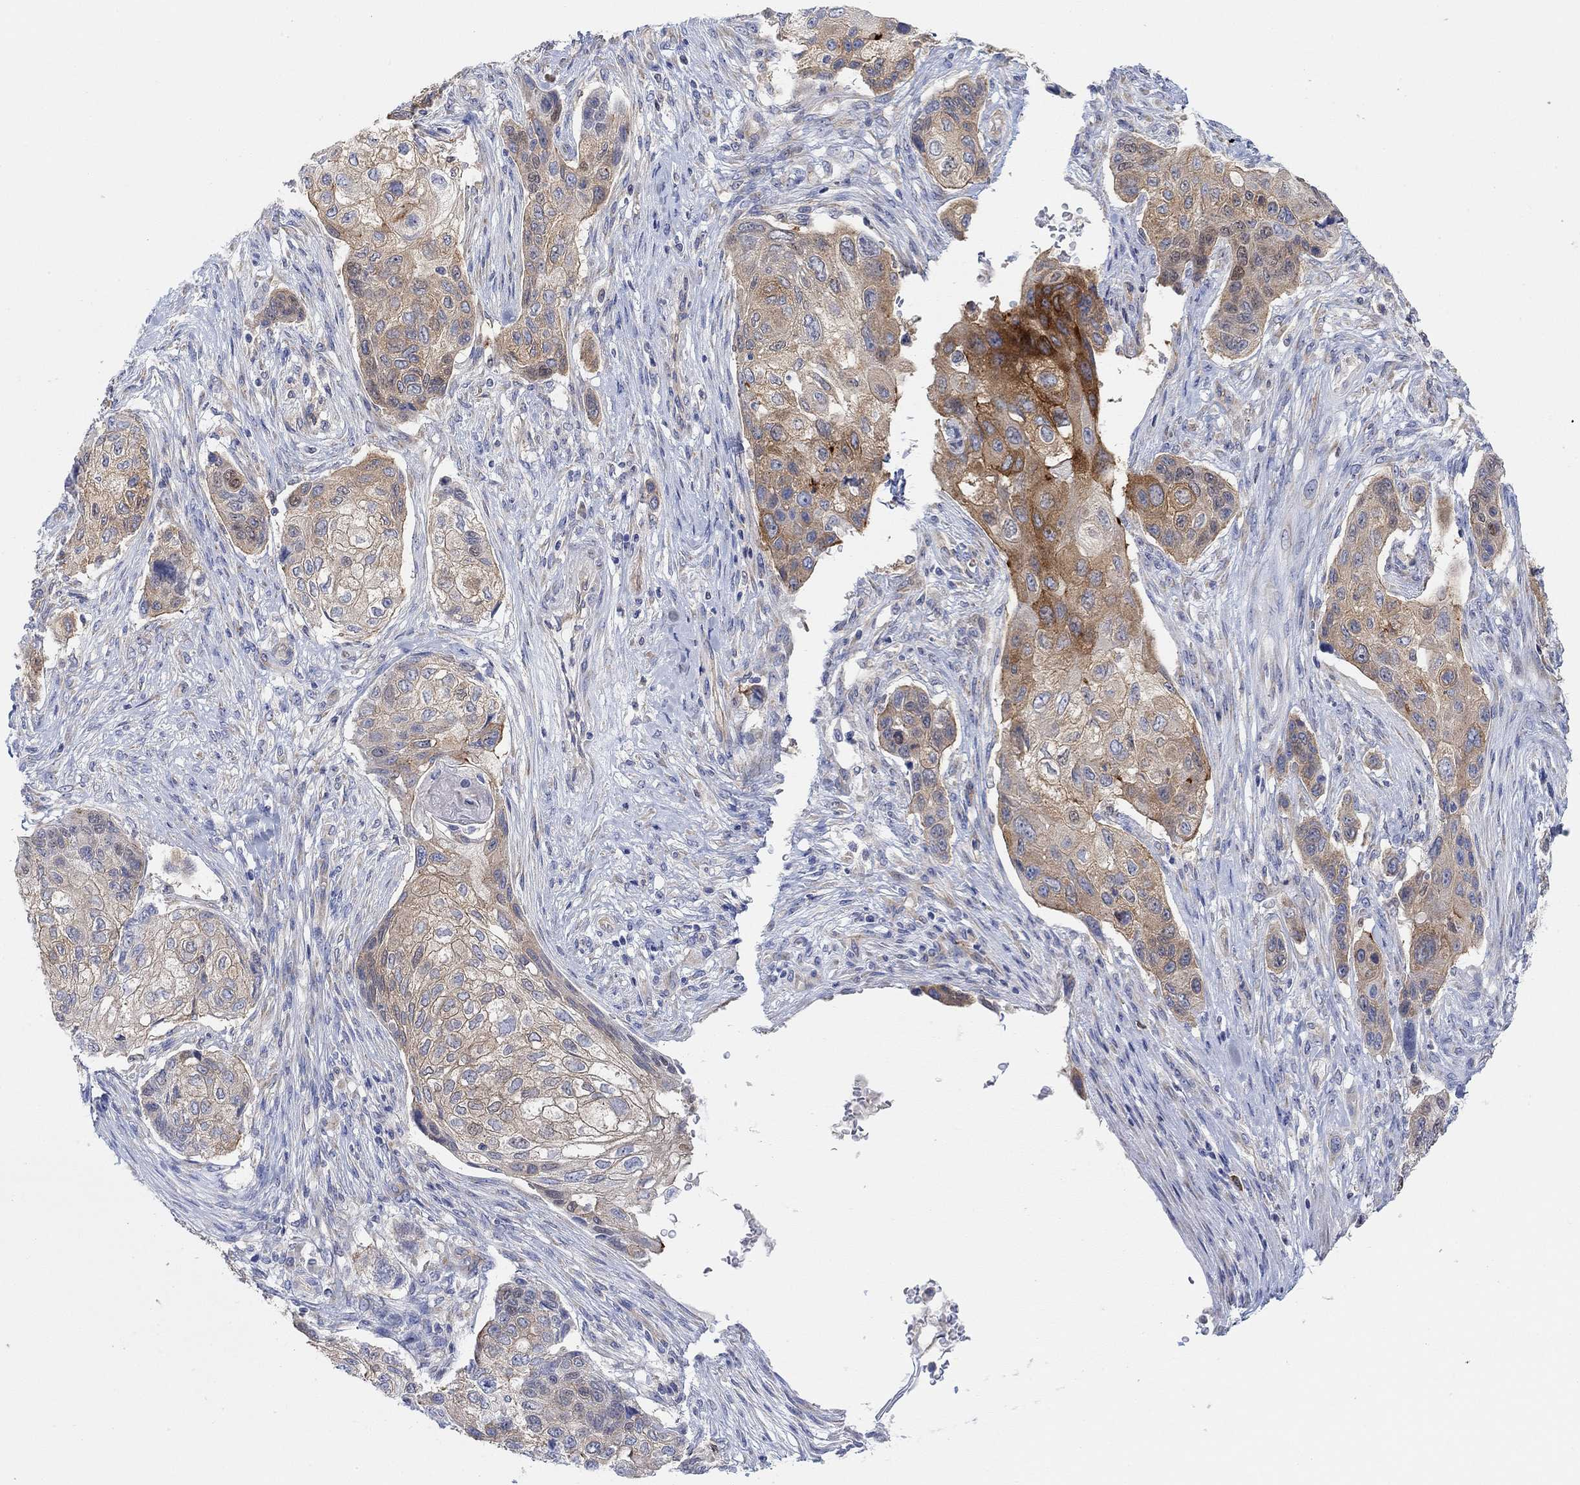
{"staining": {"intensity": "strong", "quantity": "<25%", "location": "cytoplasmic/membranous"}, "tissue": "lung cancer", "cell_type": "Tumor cells", "image_type": "cancer", "snomed": [{"axis": "morphology", "description": "Normal tissue, NOS"}, {"axis": "morphology", "description": "Squamous cell carcinoma, NOS"}, {"axis": "topography", "description": "Bronchus"}, {"axis": "topography", "description": "Lung"}], "caption": "Protein analysis of lung cancer (squamous cell carcinoma) tissue reveals strong cytoplasmic/membranous staining in approximately <25% of tumor cells.", "gene": "RGS1", "patient": {"sex": "male", "age": 69}}